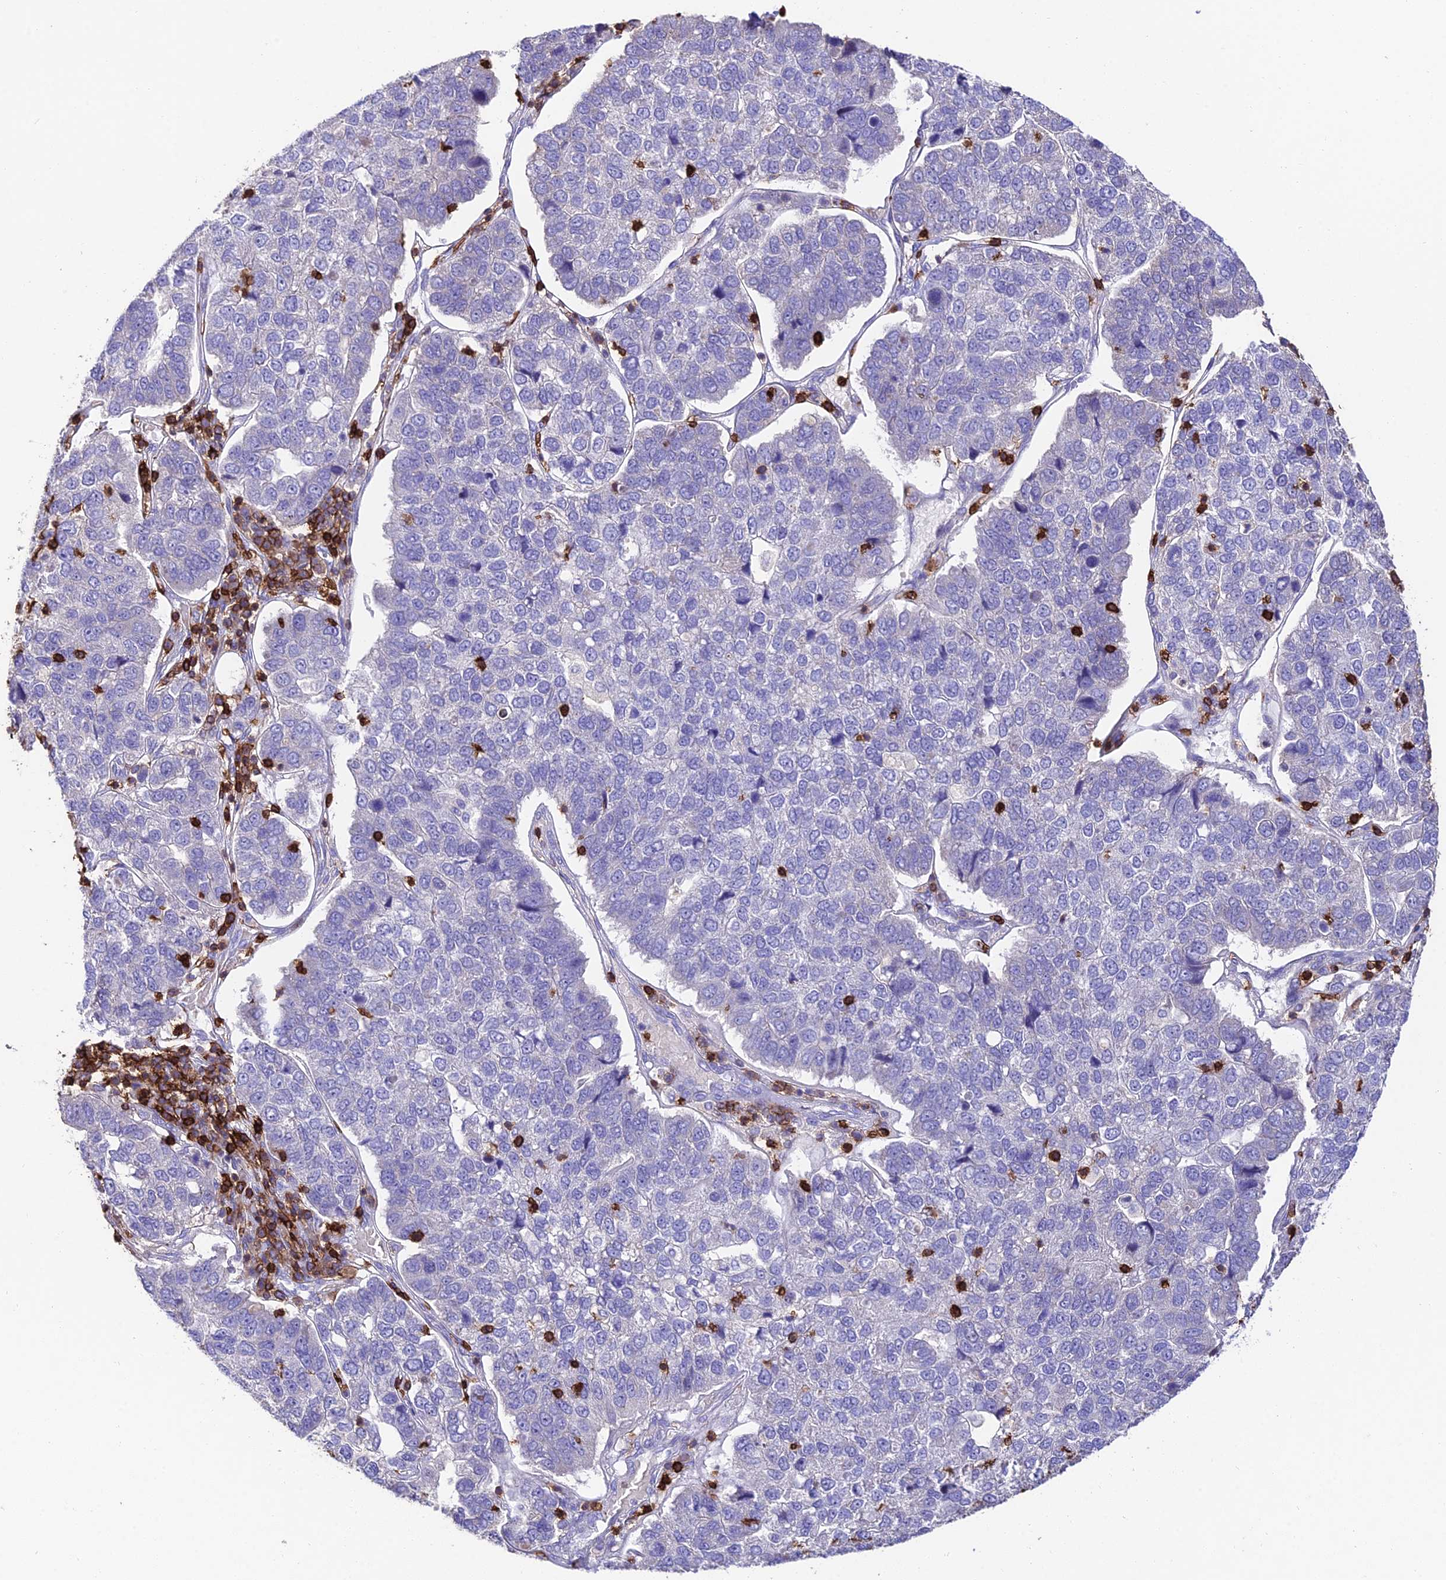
{"staining": {"intensity": "negative", "quantity": "none", "location": "none"}, "tissue": "pancreatic cancer", "cell_type": "Tumor cells", "image_type": "cancer", "snomed": [{"axis": "morphology", "description": "Adenocarcinoma, NOS"}, {"axis": "topography", "description": "Pancreas"}], "caption": "Tumor cells are negative for brown protein staining in pancreatic adenocarcinoma.", "gene": "PTPRCAP", "patient": {"sex": "female", "age": 61}}